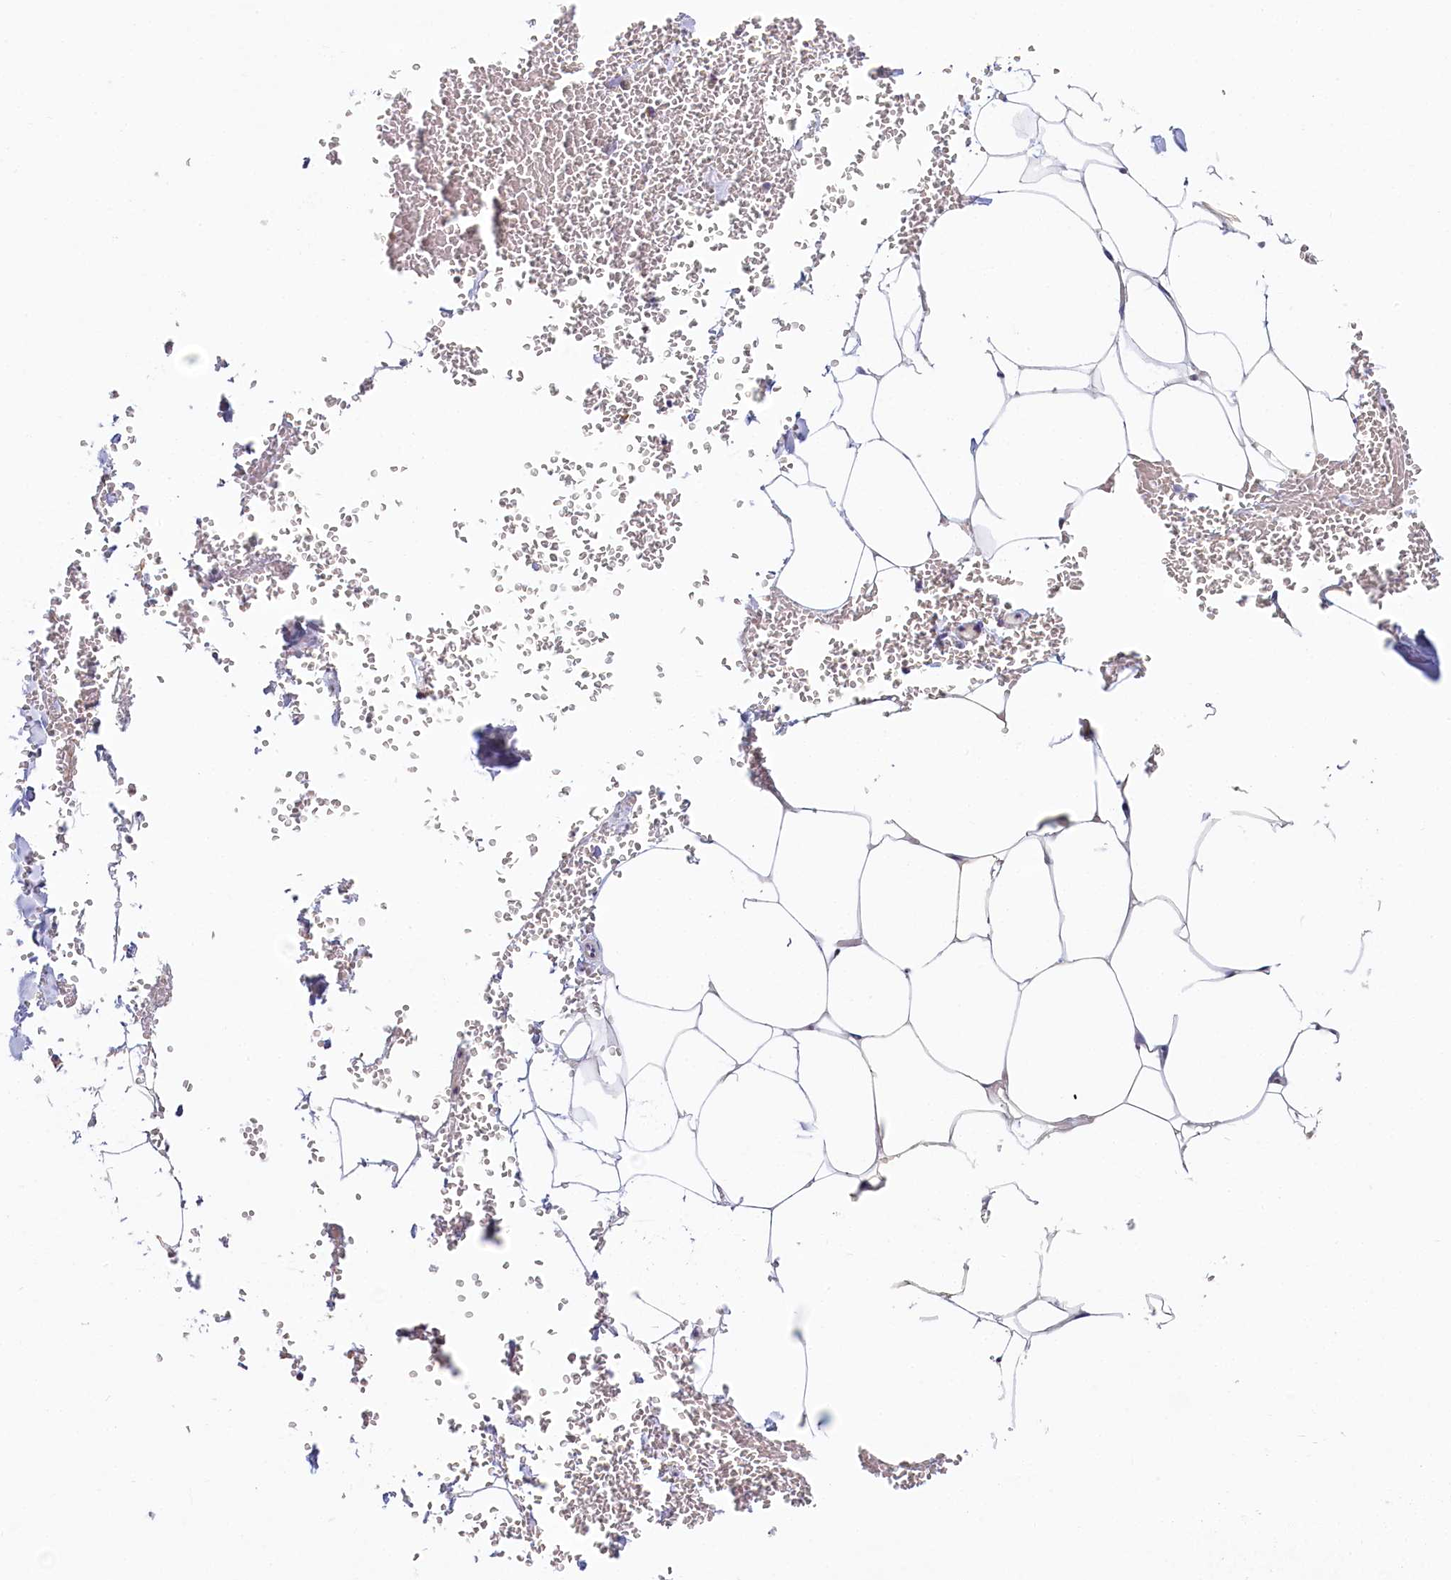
{"staining": {"intensity": "negative", "quantity": "none", "location": "none"}, "tissue": "adipose tissue", "cell_type": "Adipocytes", "image_type": "normal", "snomed": [{"axis": "morphology", "description": "Normal tissue, NOS"}, {"axis": "topography", "description": "Gallbladder"}, {"axis": "topography", "description": "Peripheral nerve tissue"}], "caption": "Adipocytes are negative for brown protein staining in normal adipose tissue. (Stains: DAB (3,3'-diaminobenzidine) immunohistochemistry (IHC) with hematoxylin counter stain, Microscopy: brightfield microscopy at high magnification).", "gene": "PDE6D", "patient": {"sex": "male", "age": 38}}